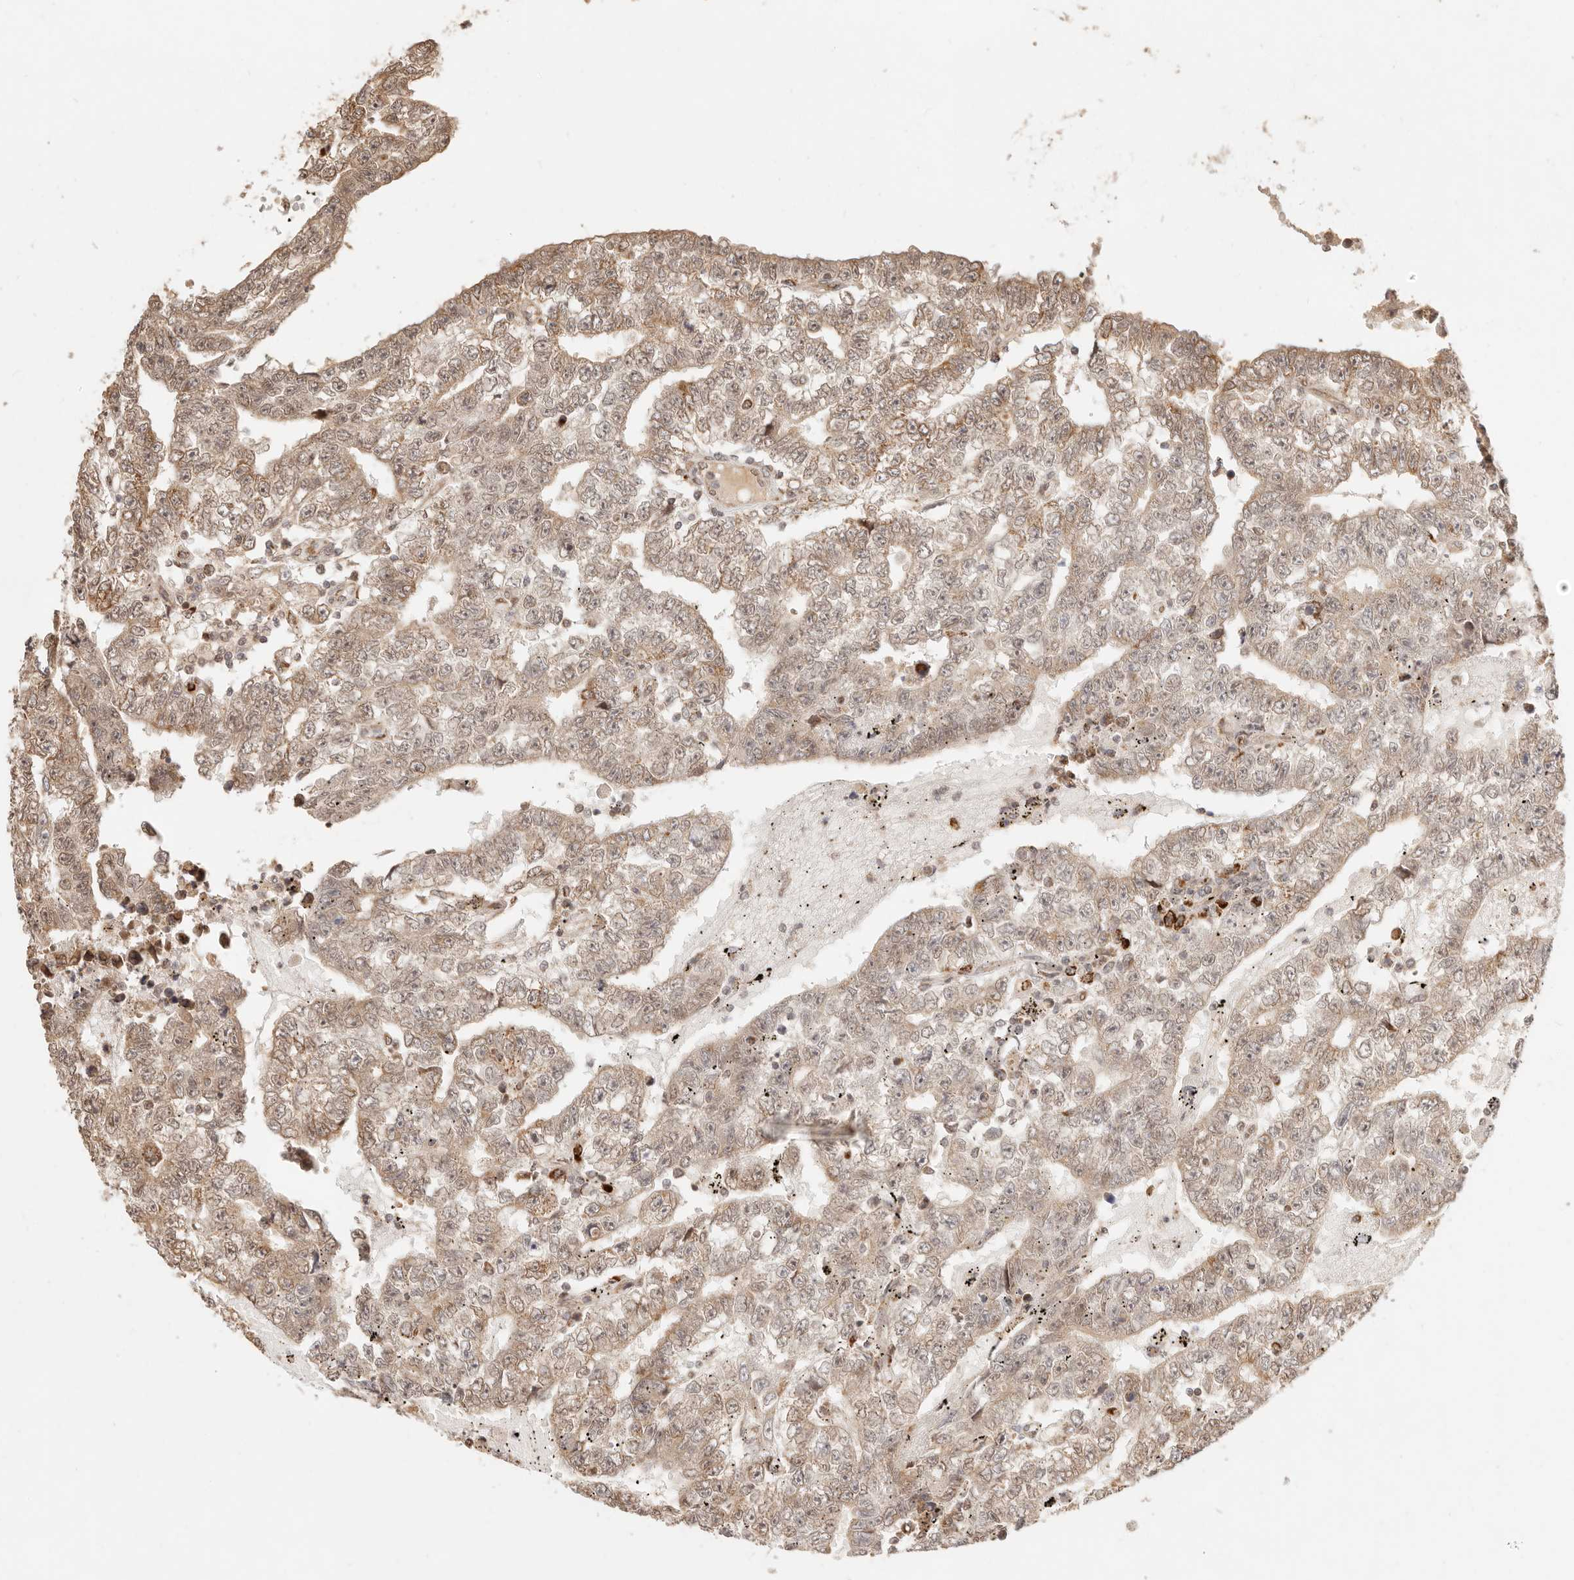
{"staining": {"intensity": "moderate", "quantity": ">75%", "location": "cytoplasmic/membranous,nuclear"}, "tissue": "testis cancer", "cell_type": "Tumor cells", "image_type": "cancer", "snomed": [{"axis": "morphology", "description": "Carcinoma, Embryonal, NOS"}, {"axis": "topography", "description": "Testis"}], "caption": "This is a histology image of IHC staining of testis embryonal carcinoma, which shows moderate expression in the cytoplasmic/membranous and nuclear of tumor cells.", "gene": "TIMM17A", "patient": {"sex": "male", "age": 25}}